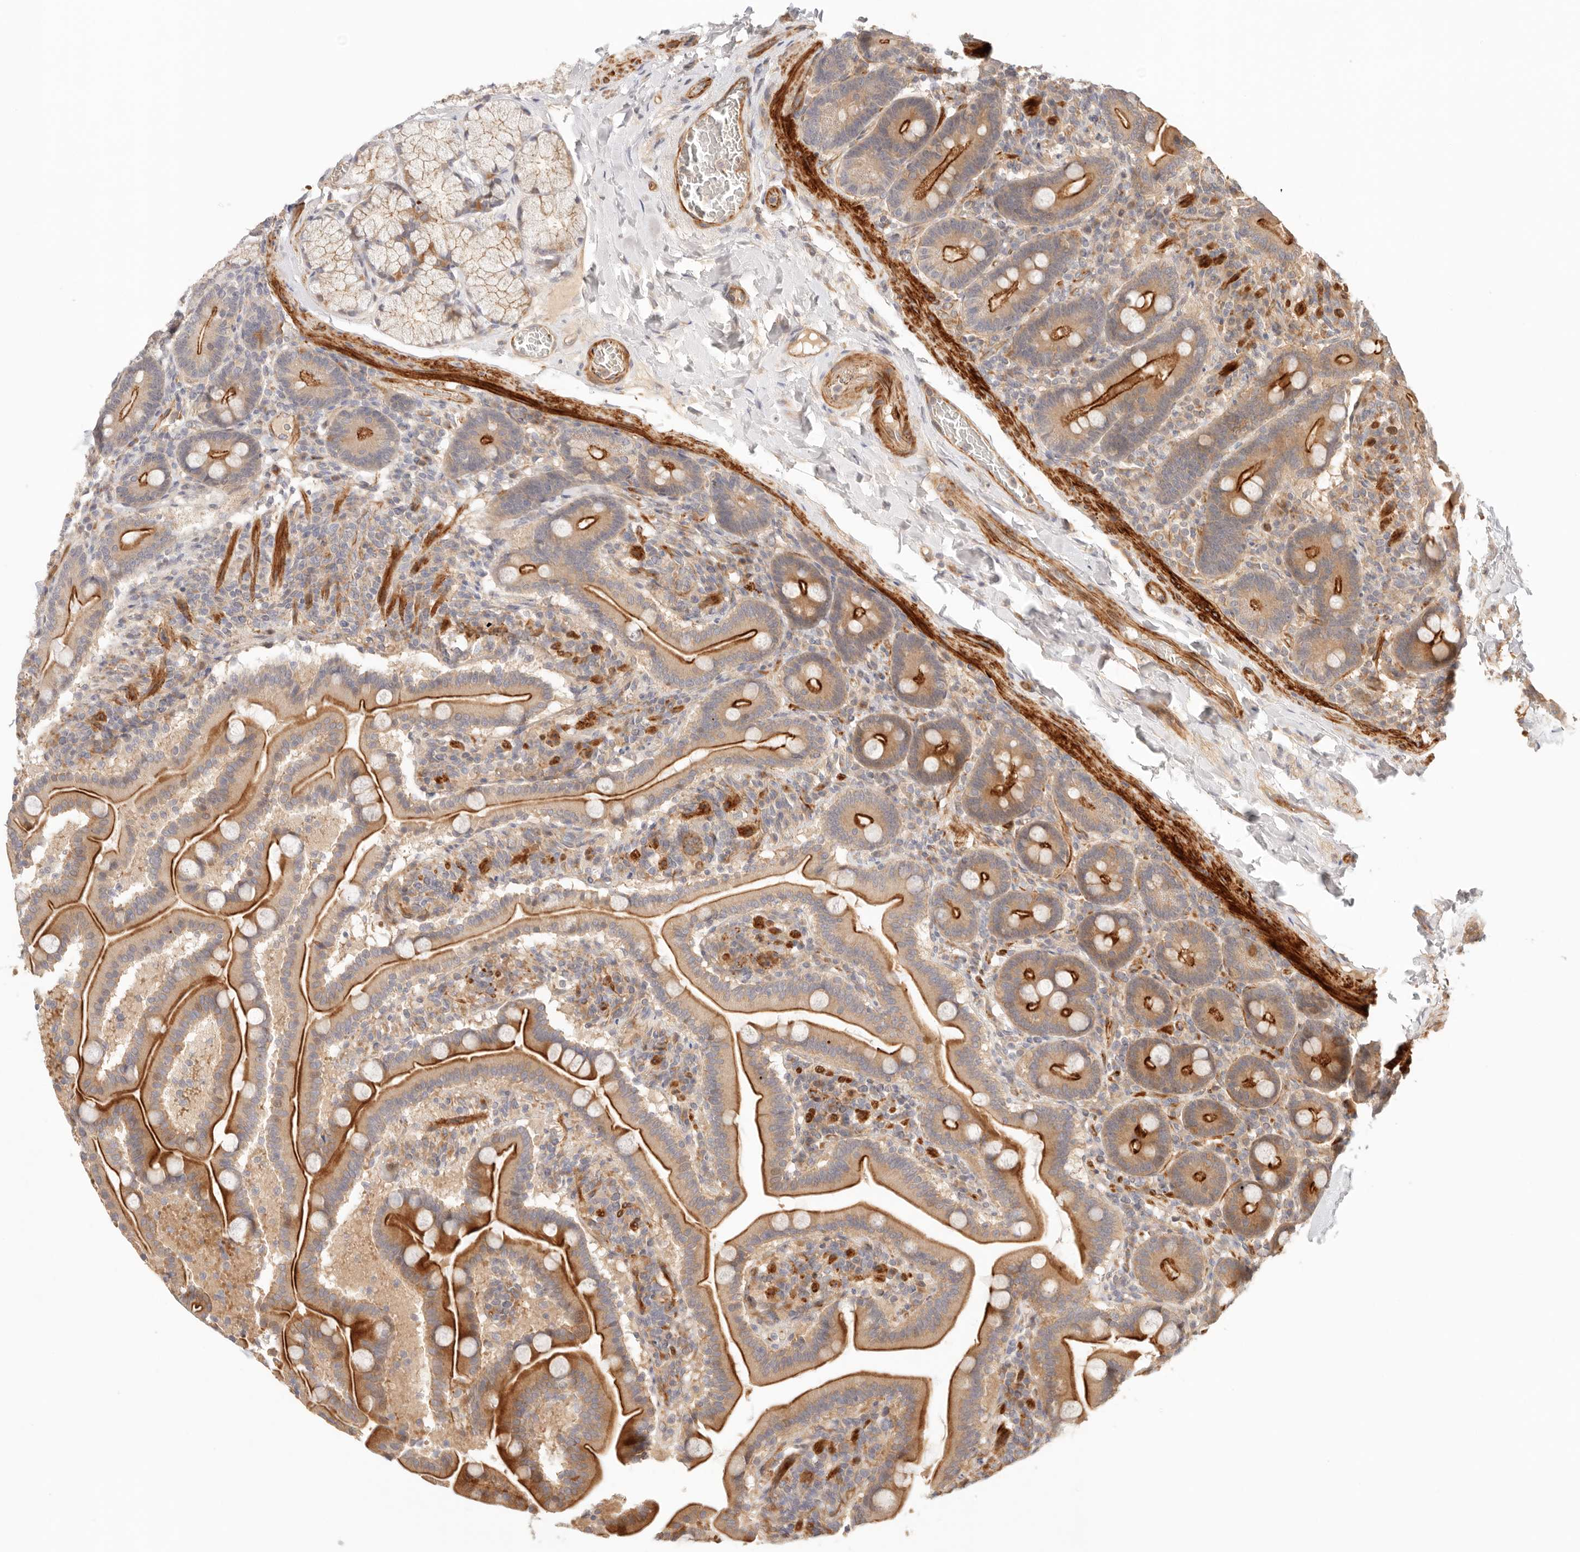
{"staining": {"intensity": "strong", "quantity": ">75%", "location": "cytoplasmic/membranous"}, "tissue": "duodenum", "cell_type": "Glandular cells", "image_type": "normal", "snomed": [{"axis": "morphology", "description": "Normal tissue, NOS"}, {"axis": "topography", "description": "Duodenum"}], "caption": "Immunohistochemical staining of normal human duodenum exhibits strong cytoplasmic/membranous protein positivity in about >75% of glandular cells. (DAB (3,3'-diaminobenzidine) = brown stain, brightfield microscopy at high magnification).", "gene": "IL1R2", "patient": {"sex": "male", "age": 54}}